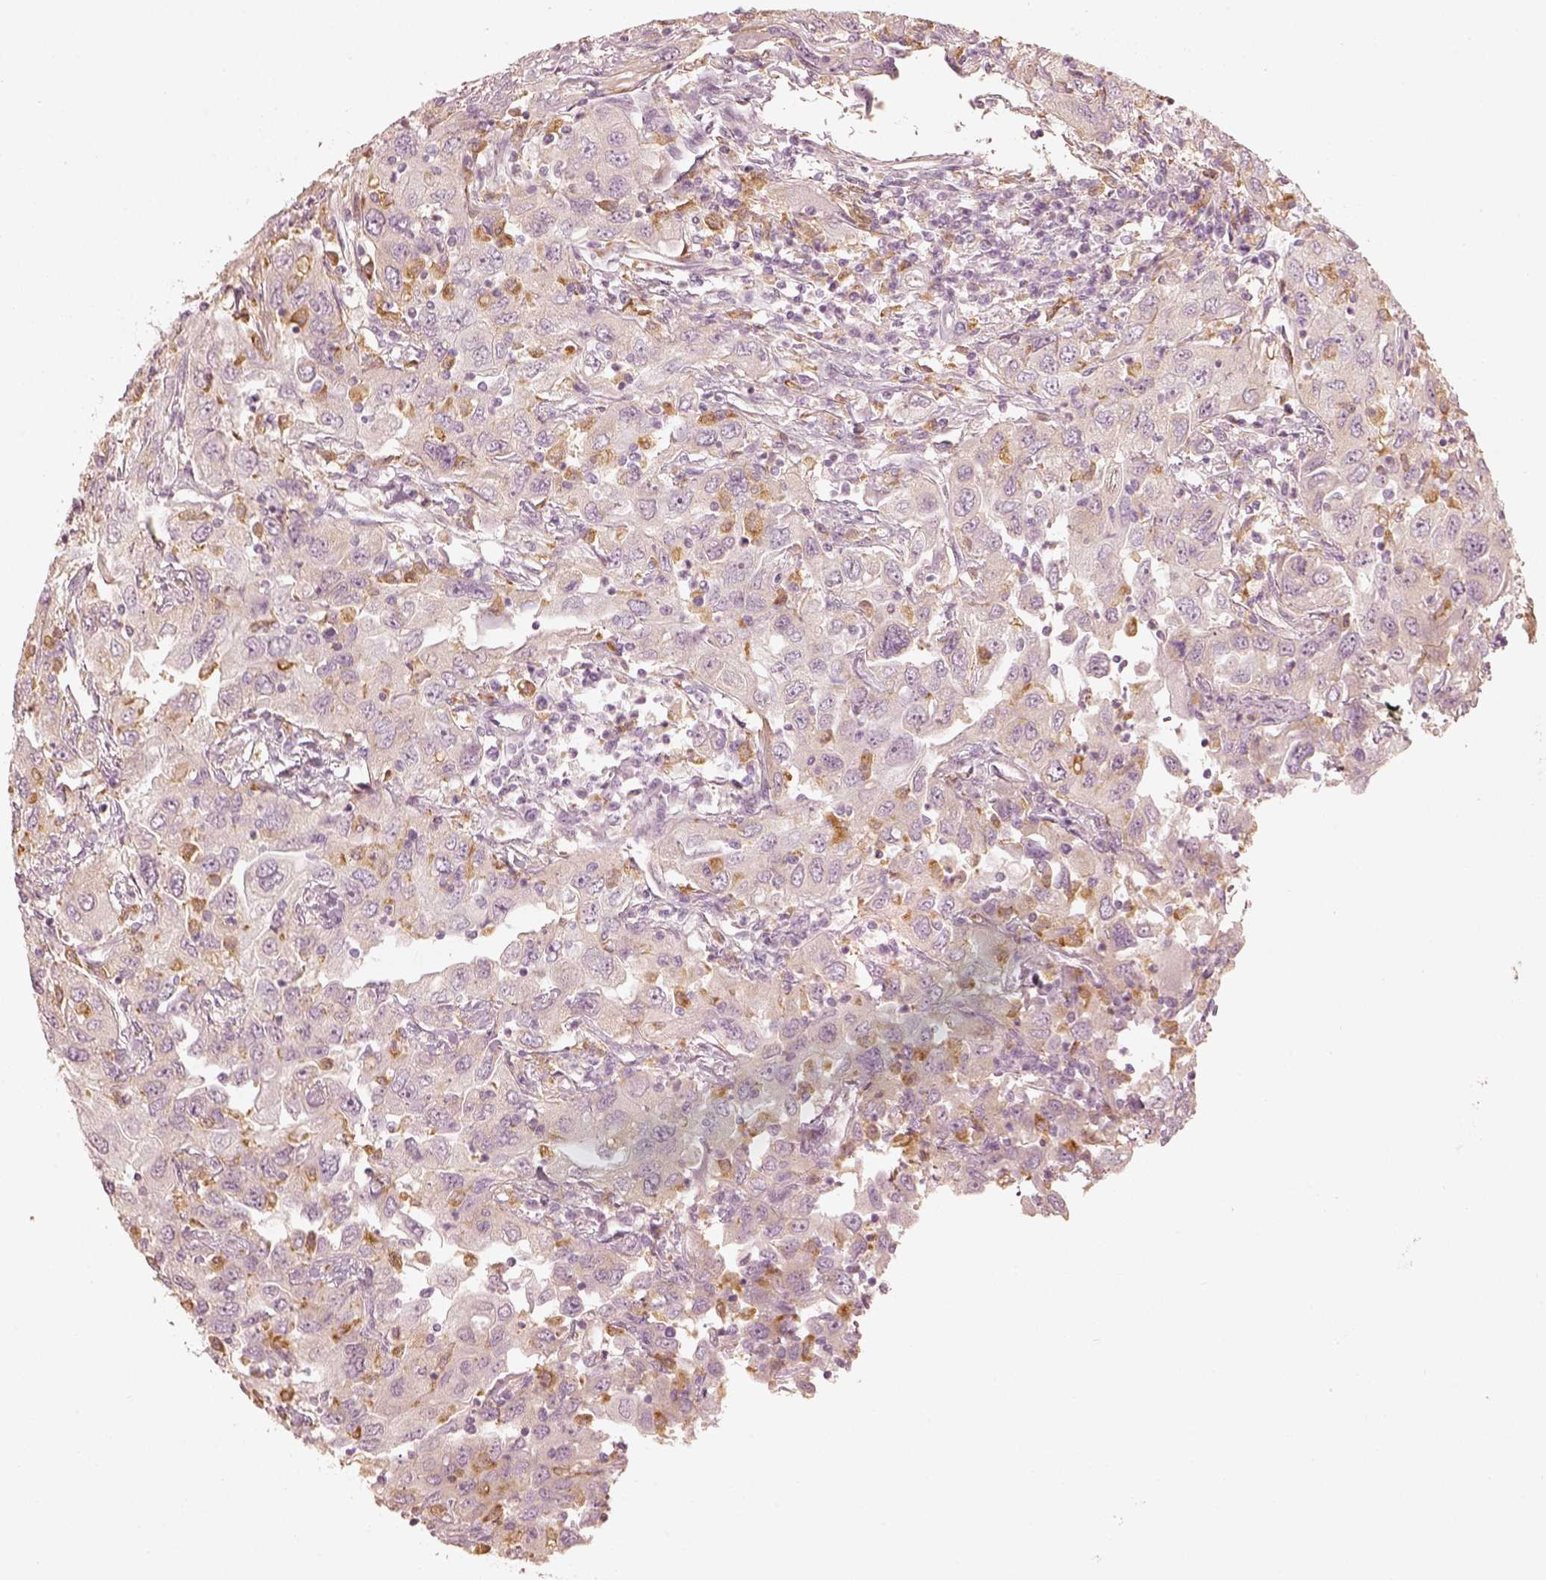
{"staining": {"intensity": "negative", "quantity": "none", "location": "none"}, "tissue": "urothelial cancer", "cell_type": "Tumor cells", "image_type": "cancer", "snomed": [{"axis": "morphology", "description": "Urothelial carcinoma, High grade"}, {"axis": "topography", "description": "Urinary bladder"}], "caption": "Immunohistochemical staining of human urothelial cancer displays no significant expression in tumor cells.", "gene": "FMNL2", "patient": {"sex": "male", "age": 76}}